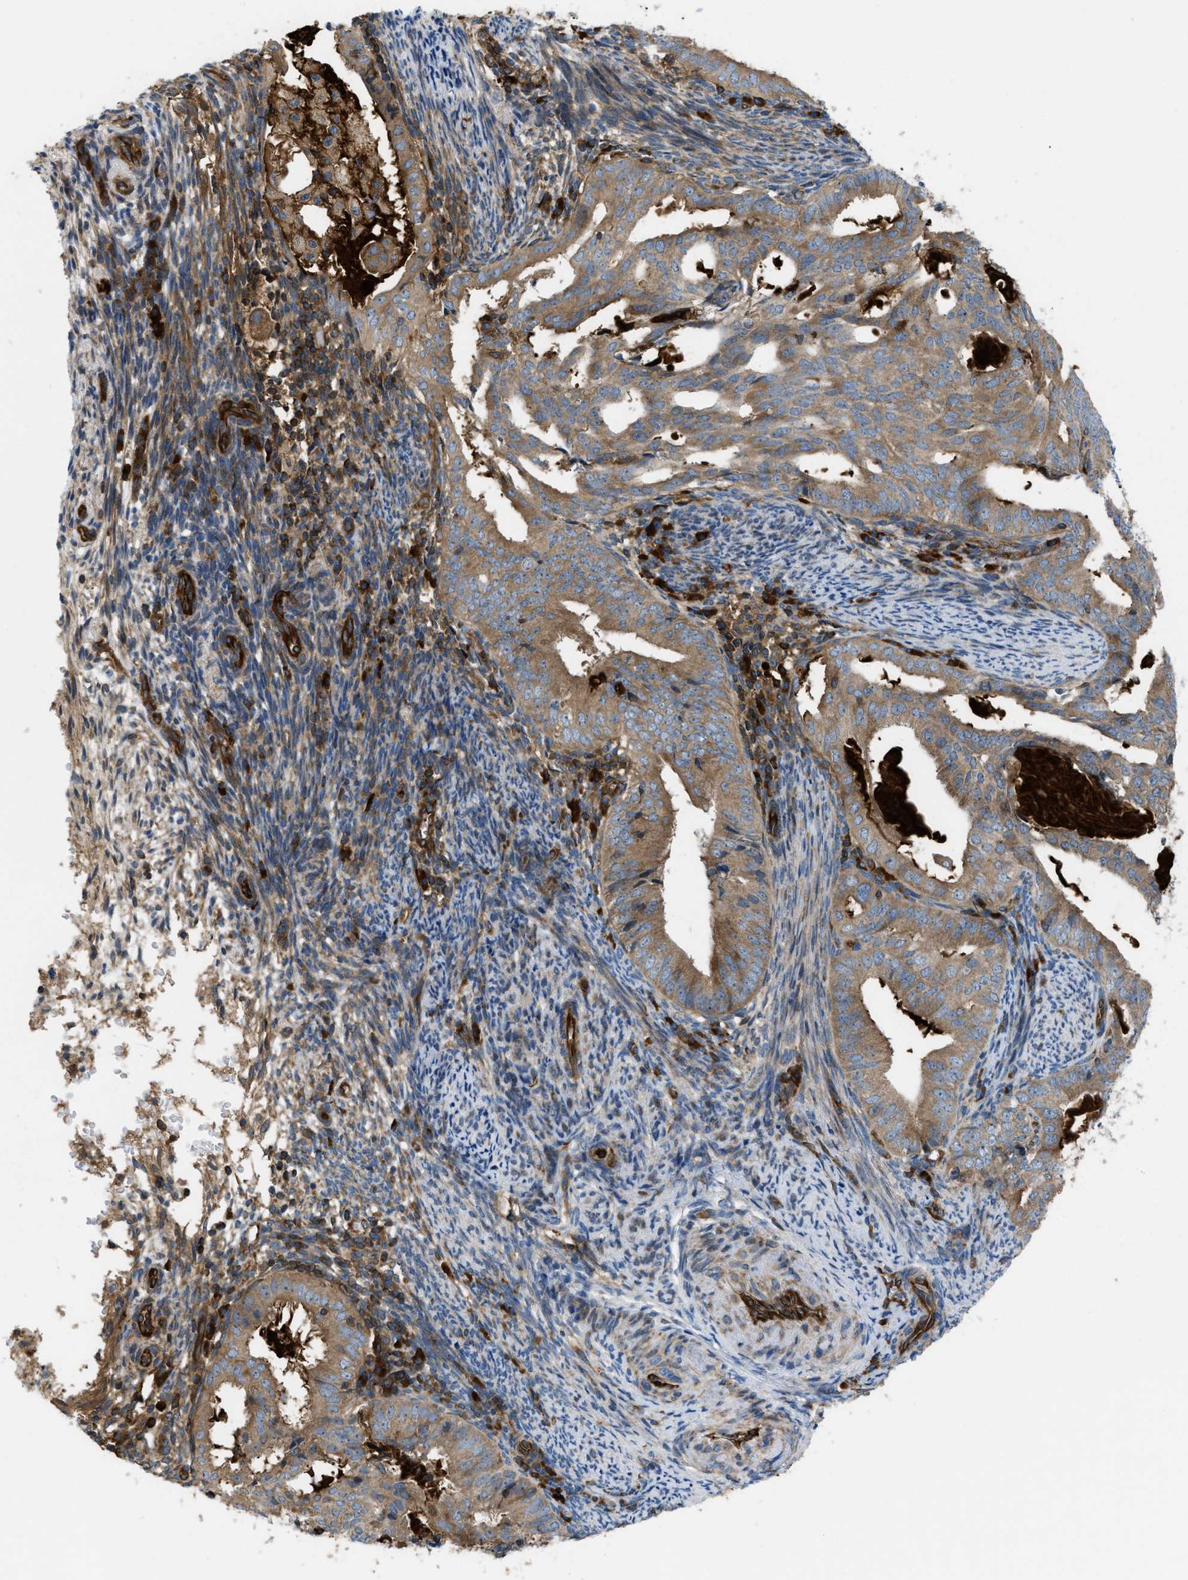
{"staining": {"intensity": "moderate", "quantity": ">75%", "location": "cytoplasmic/membranous"}, "tissue": "endometrial cancer", "cell_type": "Tumor cells", "image_type": "cancer", "snomed": [{"axis": "morphology", "description": "Adenocarcinoma, NOS"}, {"axis": "topography", "description": "Endometrium"}], "caption": "DAB immunohistochemical staining of human endometrial cancer shows moderate cytoplasmic/membranous protein expression in approximately >75% of tumor cells.", "gene": "ATP2A3", "patient": {"sex": "female", "age": 58}}